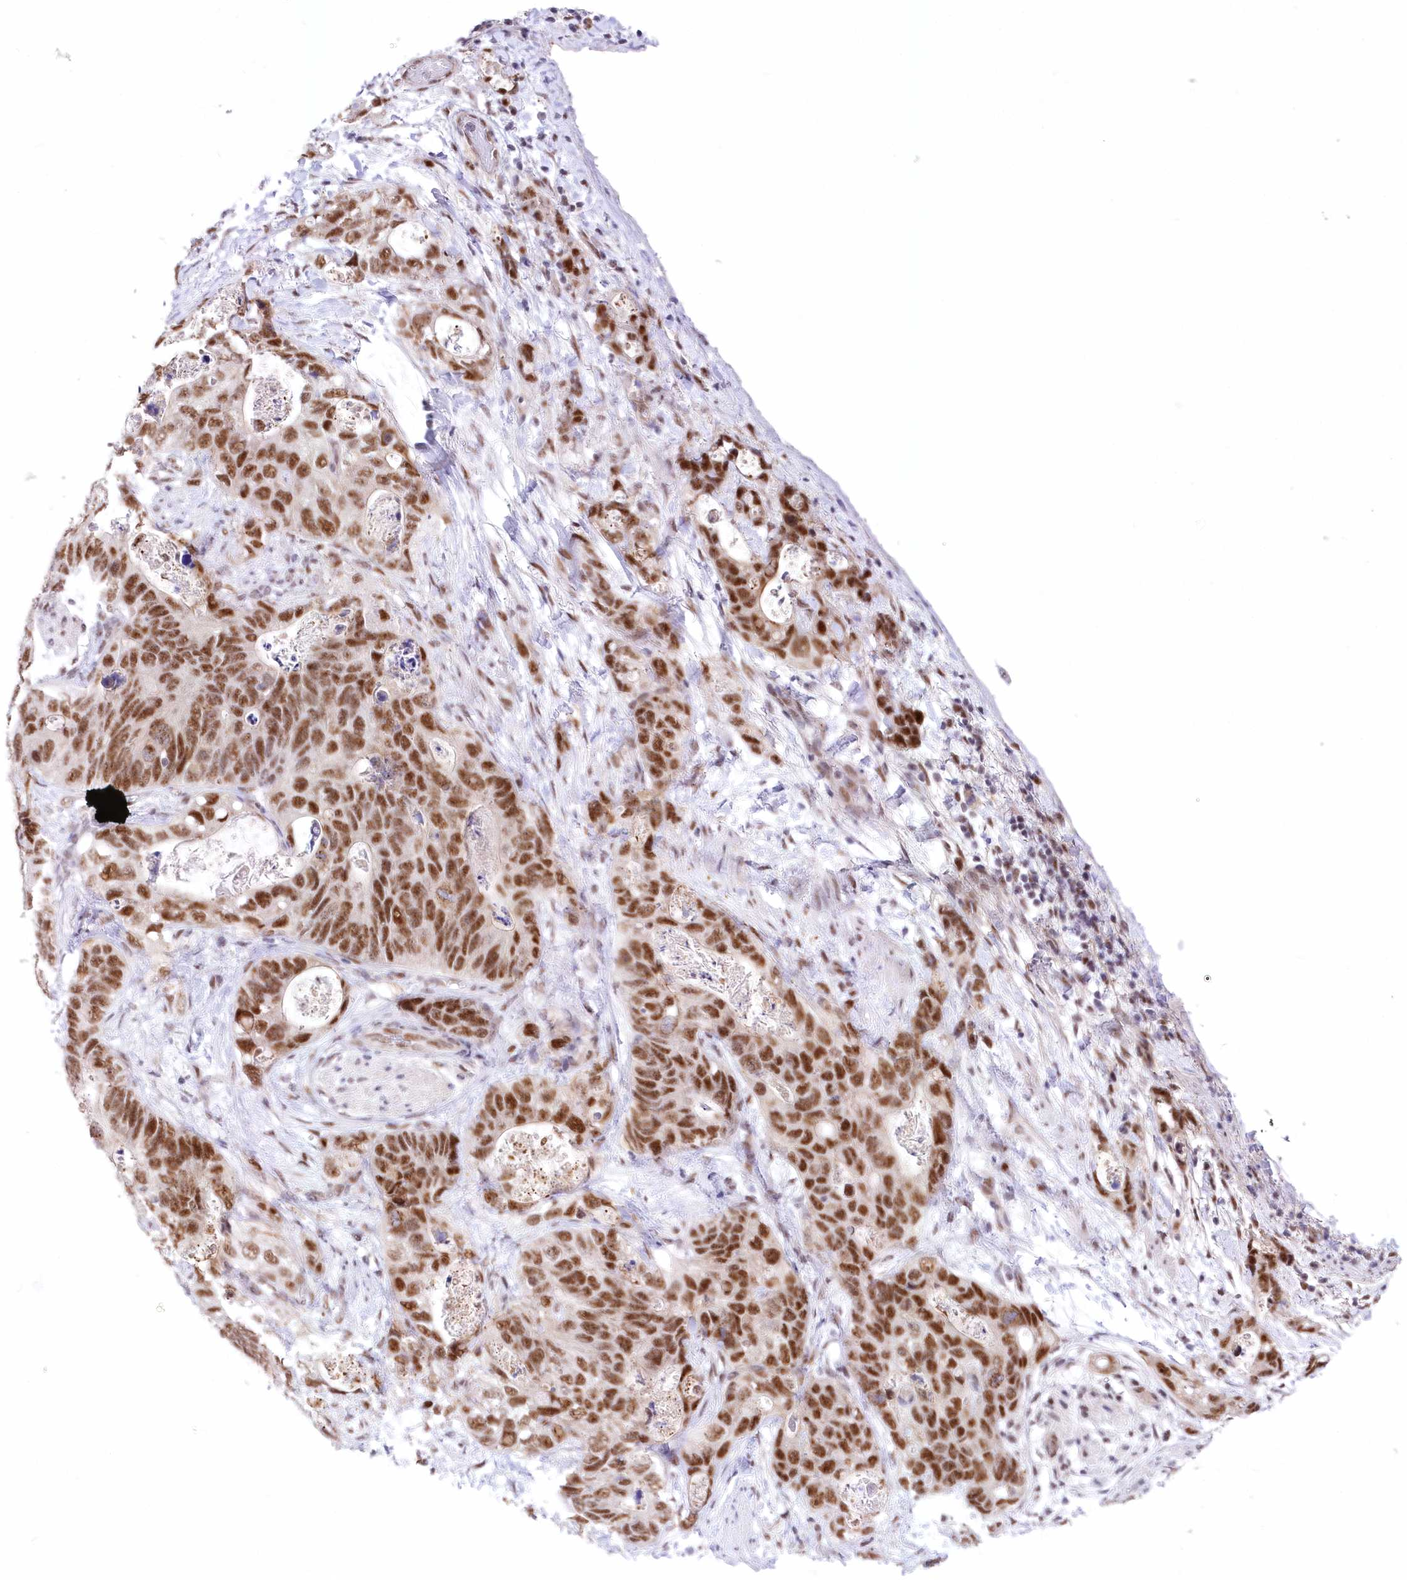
{"staining": {"intensity": "strong", "quantity": ">75%", "location": "nuclear"}, "tissue": "stomach cancer", "cell_type": "Tumor cells", "image_type": "cancer", "snomed": [{"axis": "morphology", "description": "Normal tissue, NOS"}, {"axis": "morphology", "description": "Adenocarcinoma, NOS"}, {"axis": "topography", "description": "Stomach"}], "caption": "An image of stomach cancer stained for a protein demonstrates strong nuclear brown staining in tumor cells.", "gene": "NSUN2", "patient": {"sex": "female", "age": 89}}